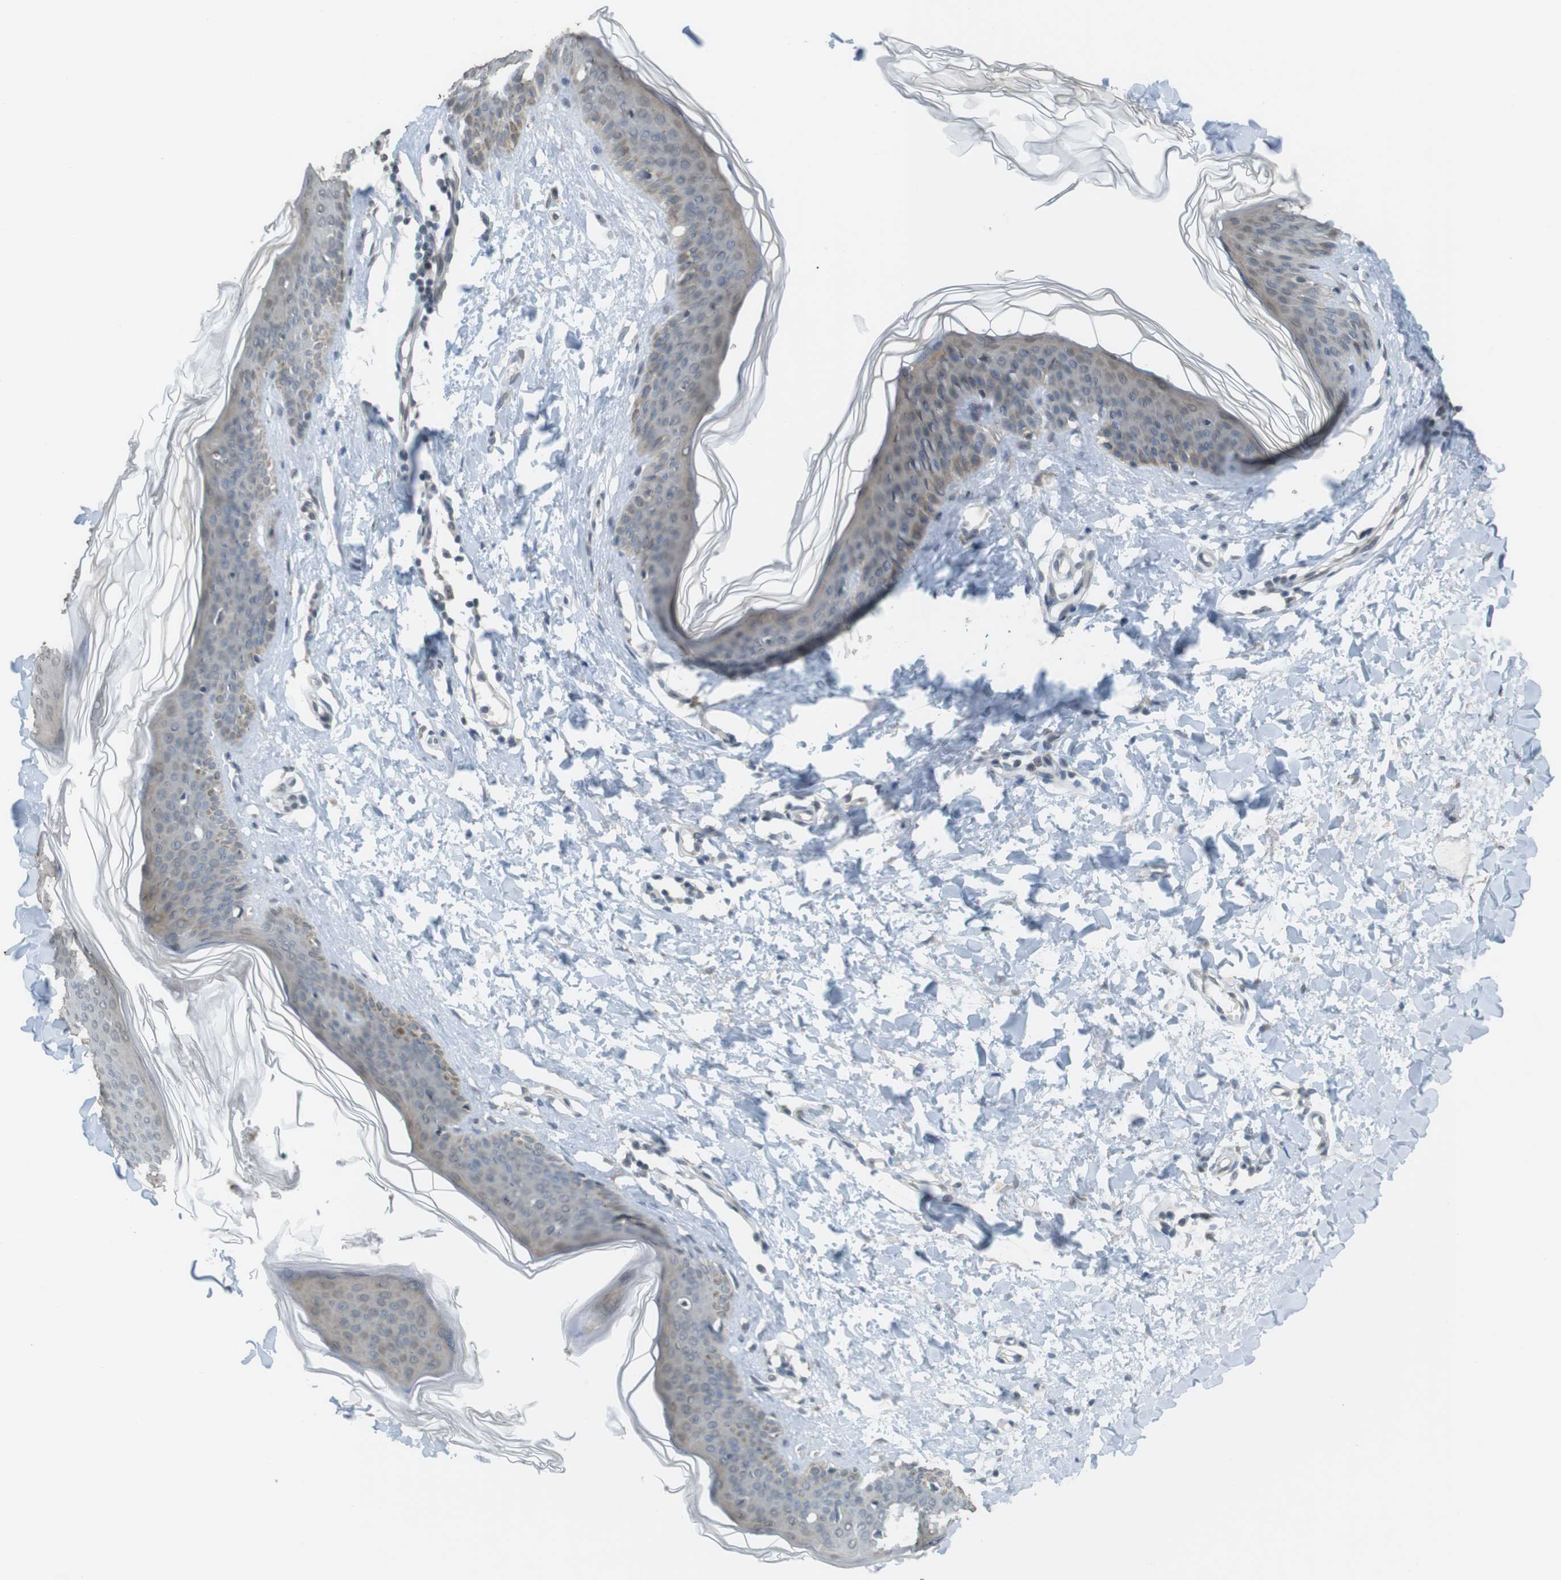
{"staining": {"intensity": "negative", "quantity": "none", "location": "none"}, "tissue": "skin", "cell_type": "Fibroblasts", "image_type": "normal", "snomed": [{"axis": "morphology", "description": "Normal tissue, NOS"}, {"axis": "topography", "description": "Skin"}], "caption": "Immunohistochemistry (IHC) histopathology image of unremarkable skin: human skin stained with DAB (3,3'-diaminobenzidine) exhibits no significant protein expression in fibroblasts.", "gene": "FZD10", "patient": {"sex": "female", "age": 17}}